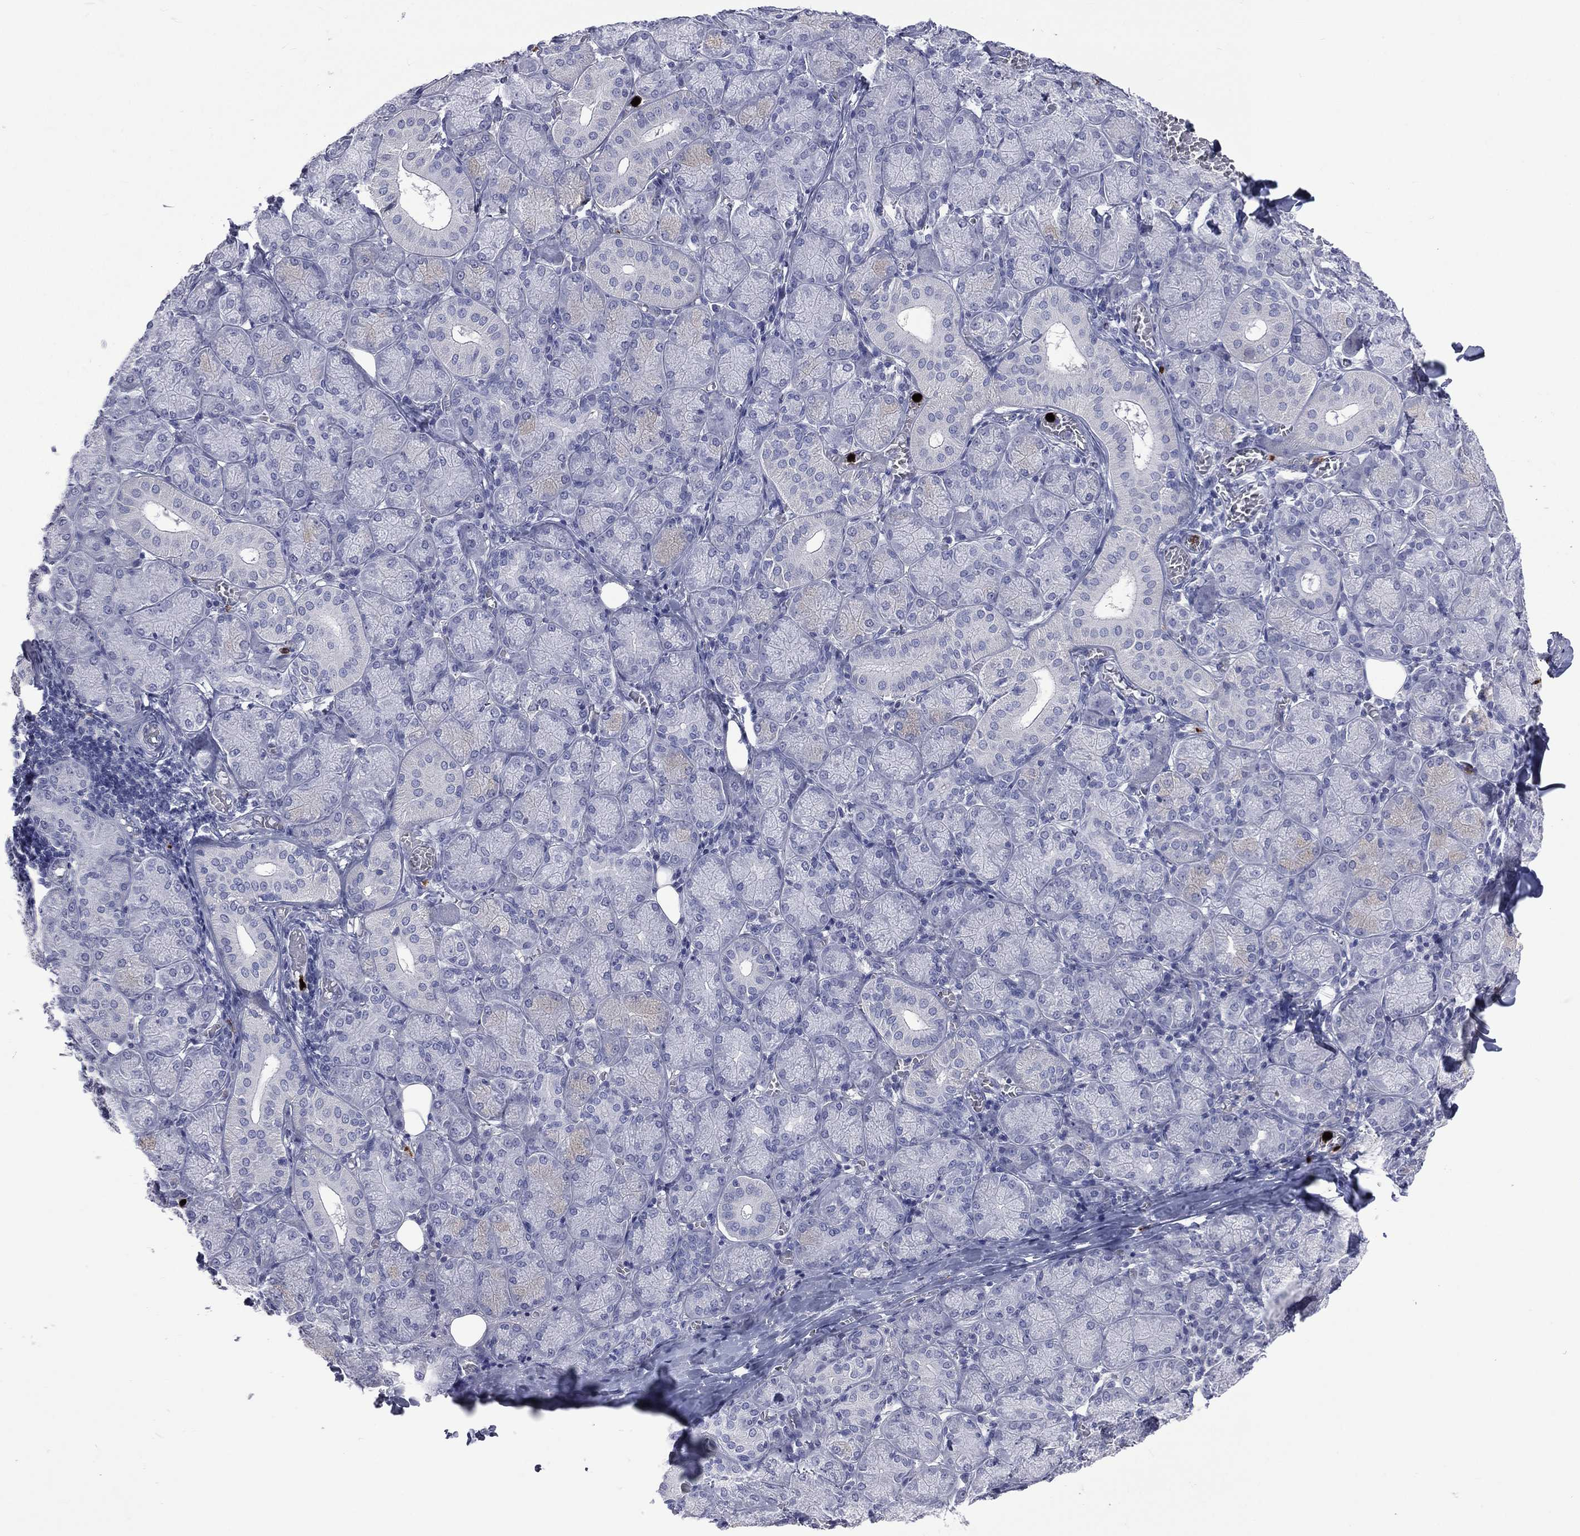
{"staining": {"intensity": "negative", "quantity": "none", "location": "none"}, "tissue": "salivary gland", "cell_type": "Glandular cells", "image_type": "normal", "snomed": [{"axis": "morphology", "description": "Normal tissue, NOS"}, {"axis": "topography", "description": "Salivary gland"}, {"axis": "topography", "description": "Peripheral nerve tissue"}], "caption": "This is a image of IHC staining of normal salivary gland, which shows no staining in glandular cells.", "gene": "ELANE", "patient": {"sex": "female", "age": 24}}